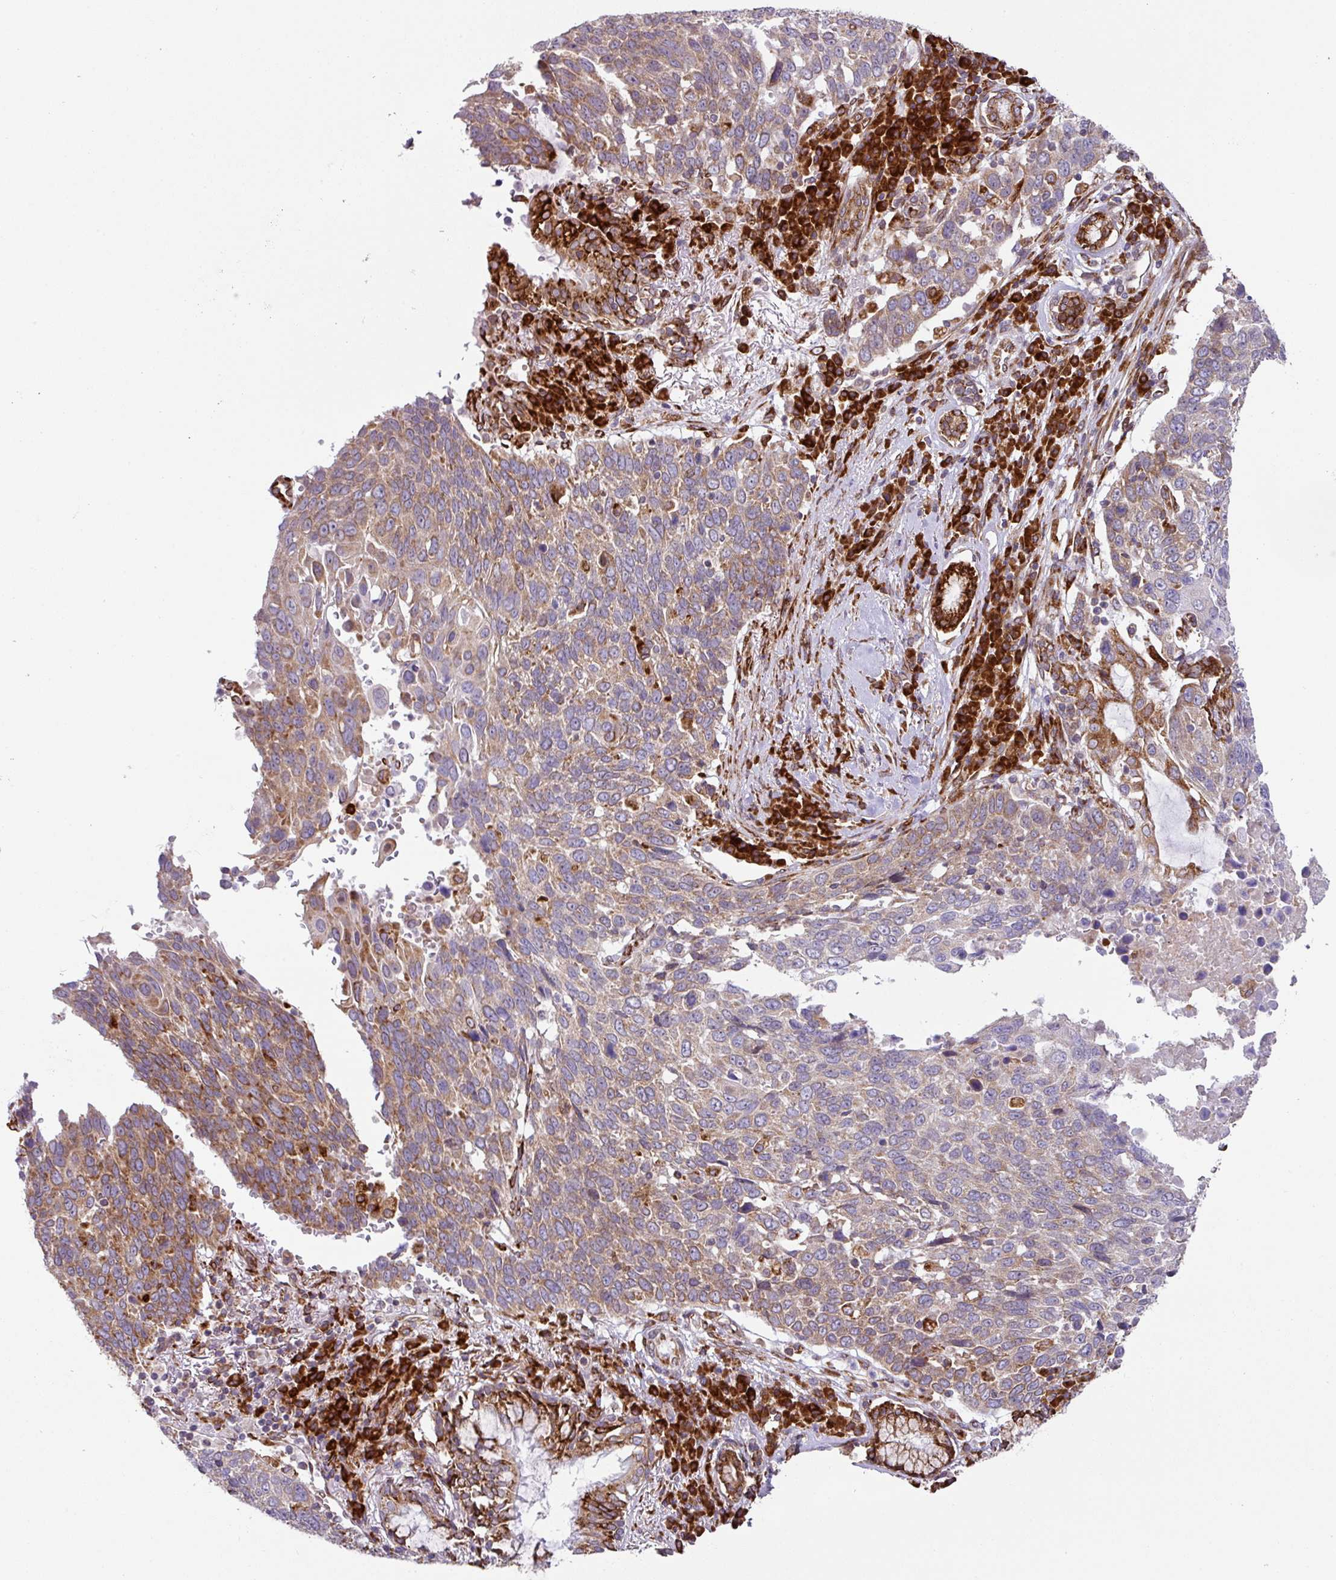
{"staining": {"intensity": "moderate", "quantity": "25%-75%", "location": "cytoplasmic/membranous"}, "tissue": "lung cancer", "cell_type": "Tumor cells", "image_type": "cancer", "snomed": [{"axis": "morphology", "description": "Squamous cell carcinoma, NOS"}, {"axis": "topography", "description": "Lung"}], "caption": "Protein expression analysis of human lung cancer reveals moderate cytoplasmic/membranous expression in about 25%-75% of tumor cells.", "gene": "SLC39A7", "patient": {"sex": "male", "age": 66}}